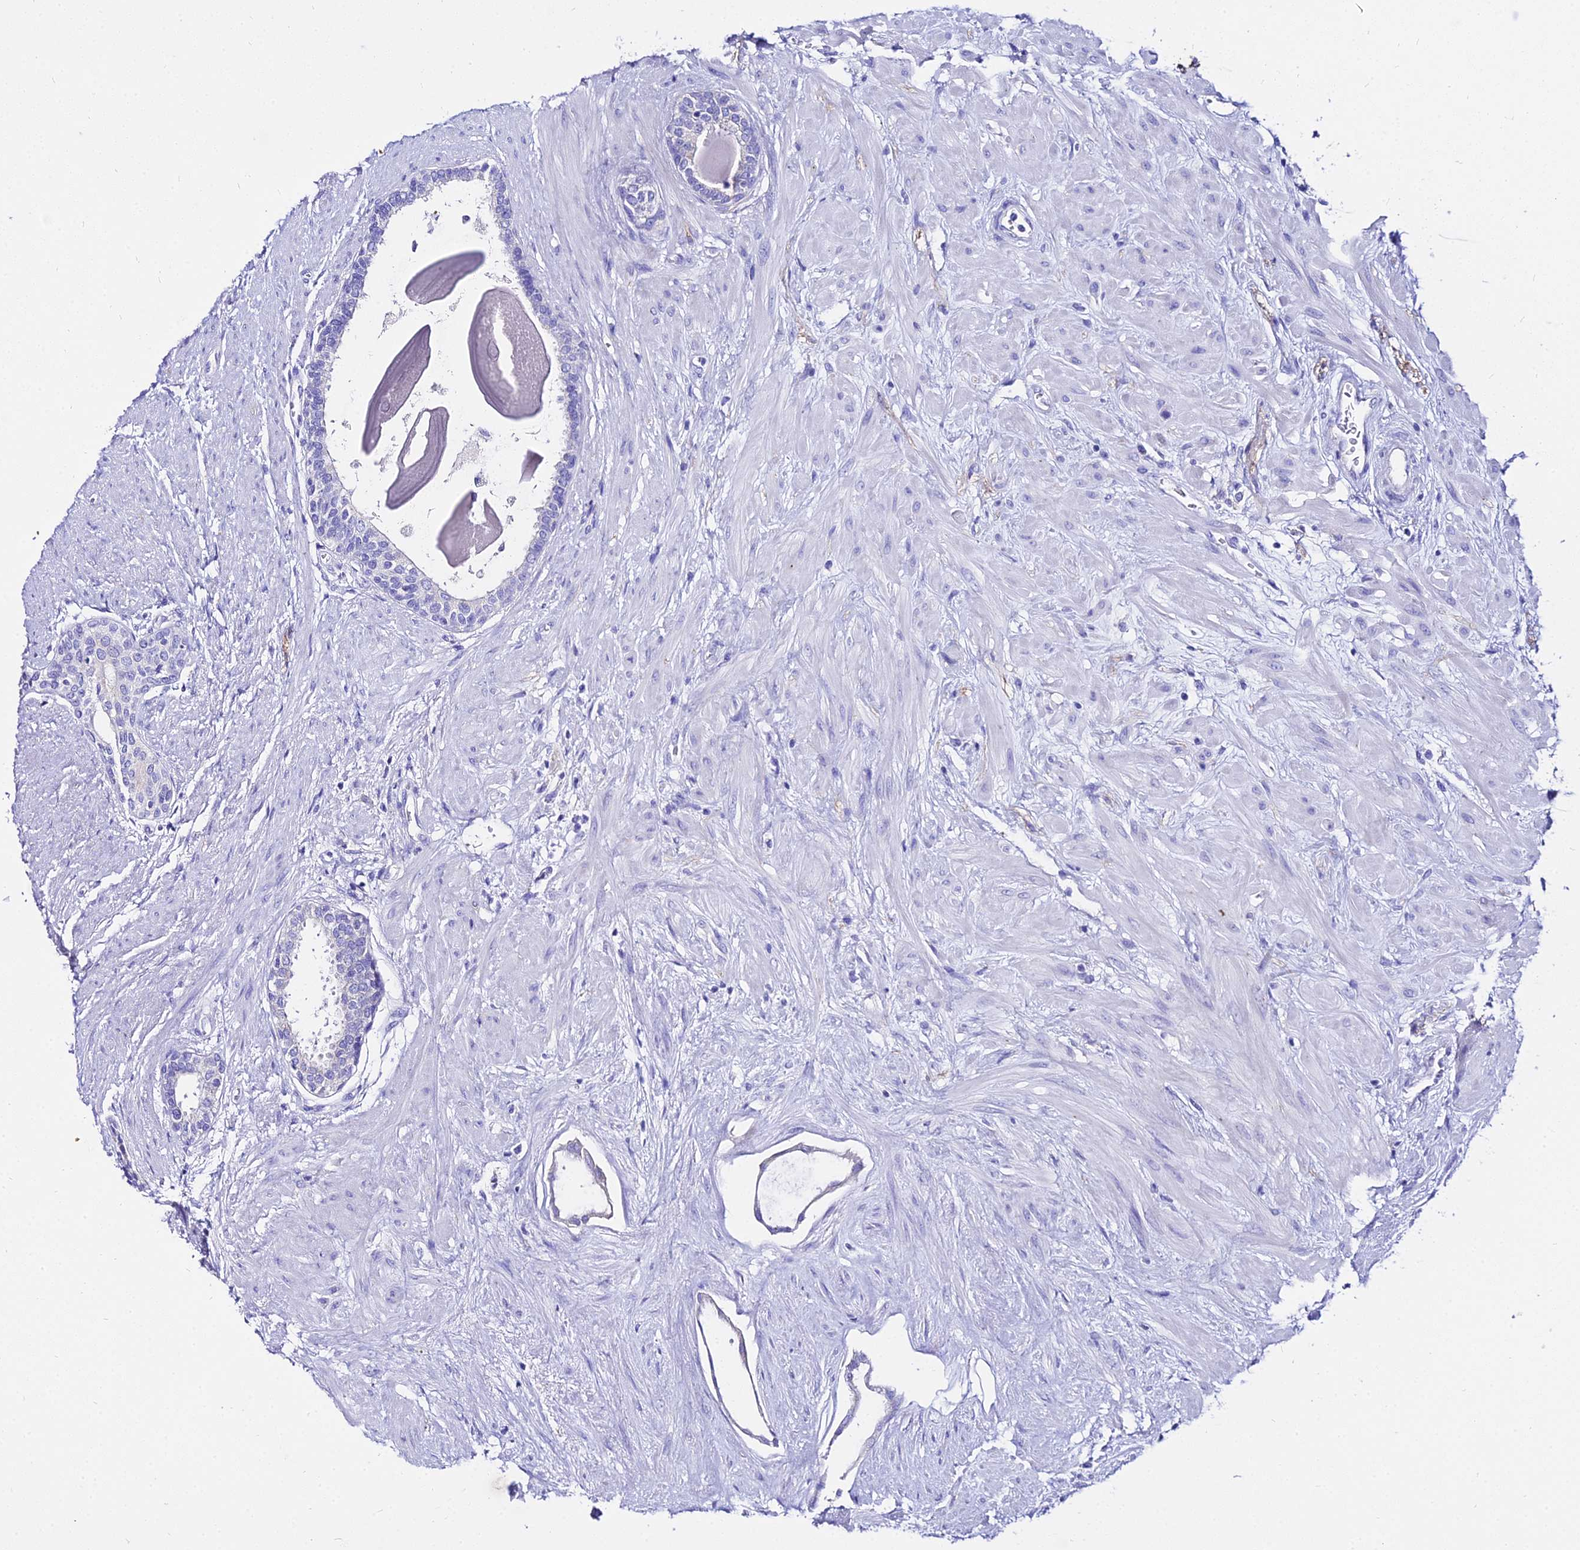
{"staining": {"intensity": "negative", "quantity": "none", "location": "none"}, "tissue": "prostate", "cell_type": "Glandular cells", "image_type": "normal", "snomed": [{"axis": "morphology", "description": "Normal tissue, NOS"}, {"axis": "topography", "description": "Prostate"}], "caption": "This is an immunohistochemistry (IHC) image of benign human prostate. There is no expression in glandular cells.", "gene": "TUBA1A", "patient": {"sex": "male", "age": 57}}